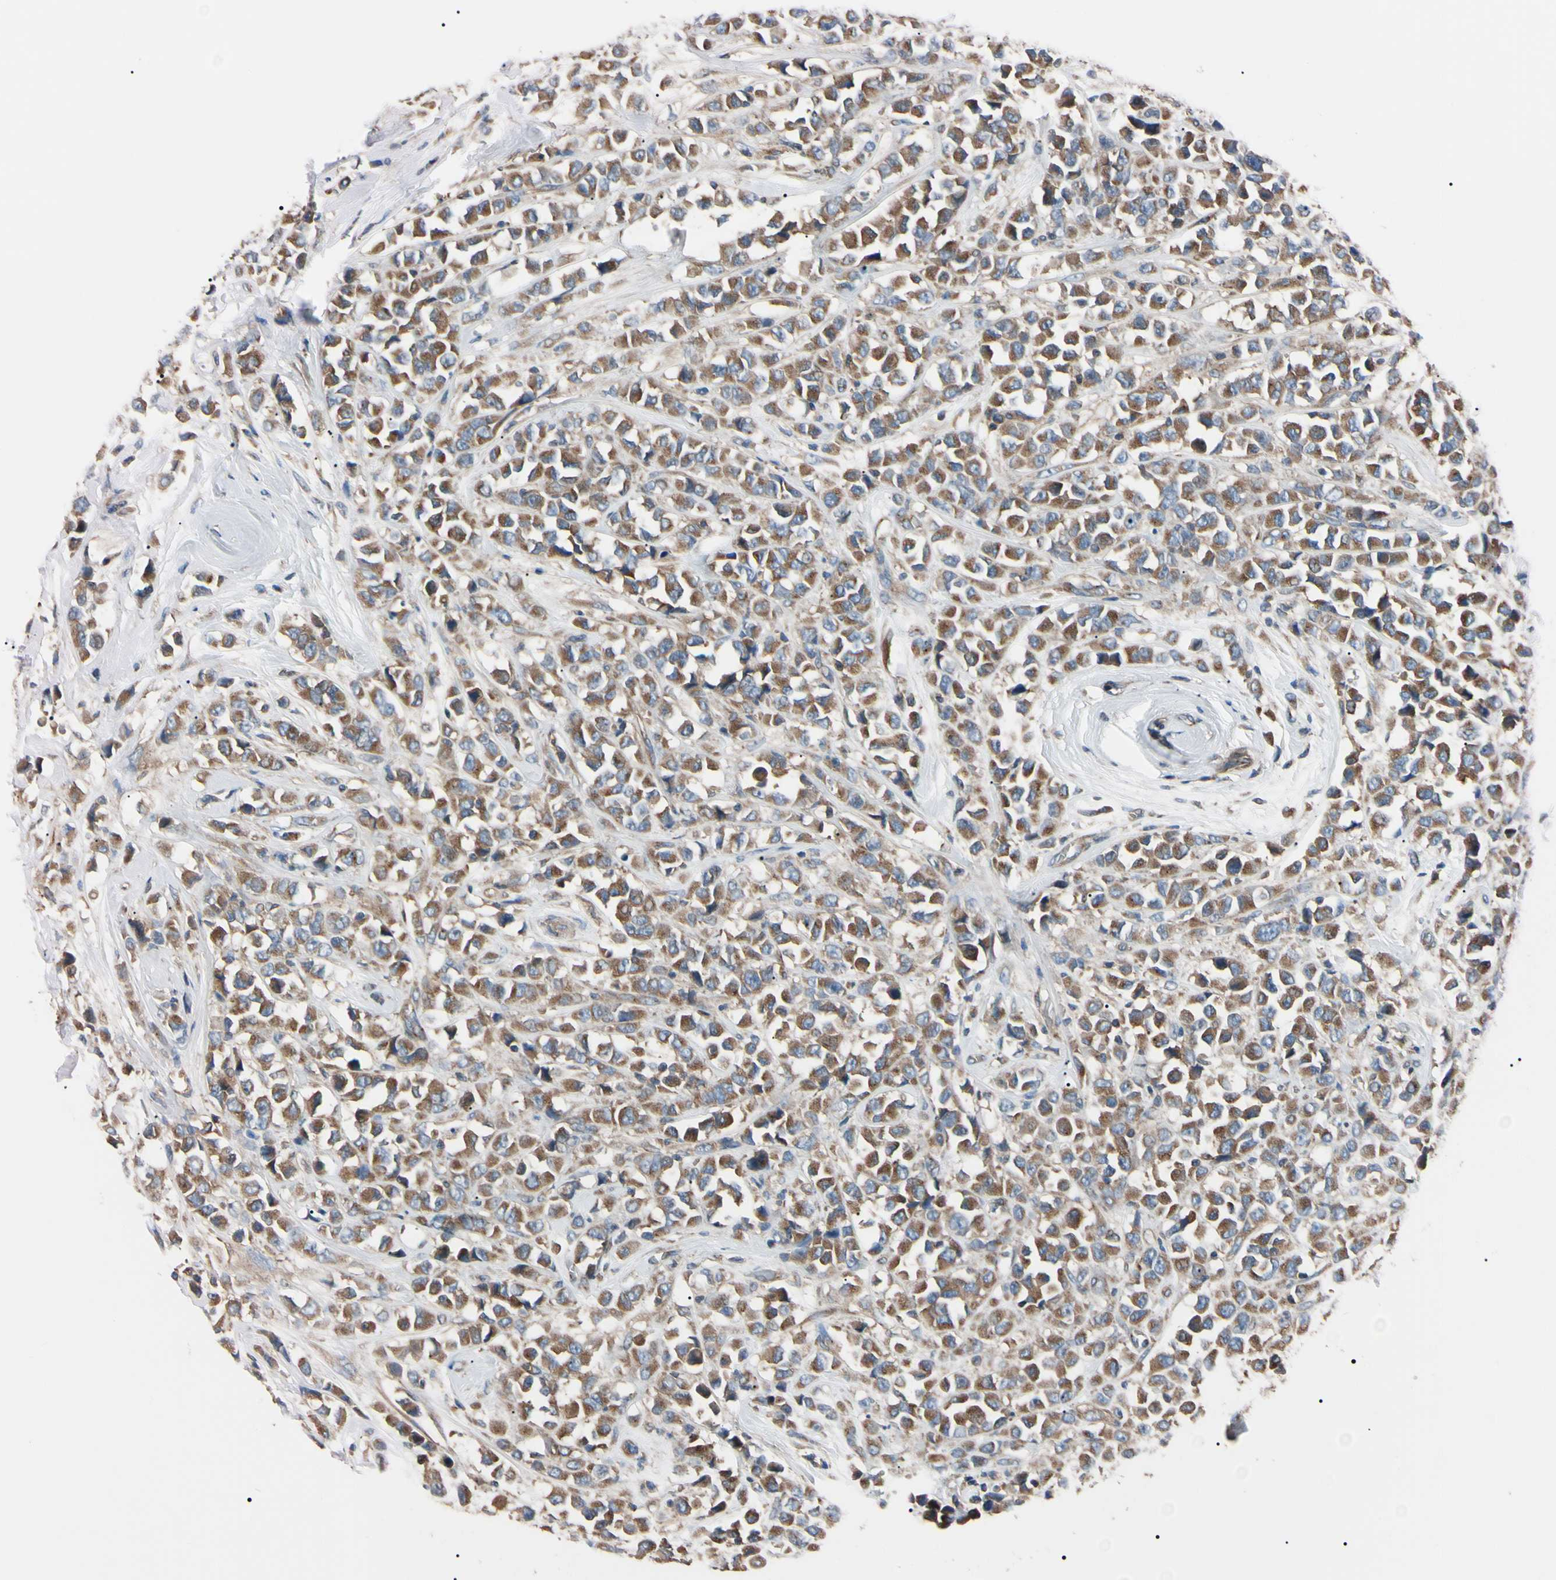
{"staining": {"intensity": "moderate", "quantity": ">75%", "location": "cytoplasmic/membranous"}, "tissue": "breast cancer", "cell_type": "Tumor cells", "image_type": "cancer", "snomed": [{"axis": "morphology", "description": "Duct carcinoma"}, {"axis": "topography", "description": "Breast"}], "caption": "IHC staining of intraductal carcinoma (breast), which displays medium levels of moderate cytoplasmic/membranous positivity in approximately >75% of tumor cells indicating moderate cytoplasmic/membranous protein expression. The staining was performed using DAB (3,3'-diaminobenzidine) (brown) for protein detection and nuclei were counterstained in hematoxylin (blue).", "gene": "PRKACA", "patient": {"sex": "female", "age": 61}}